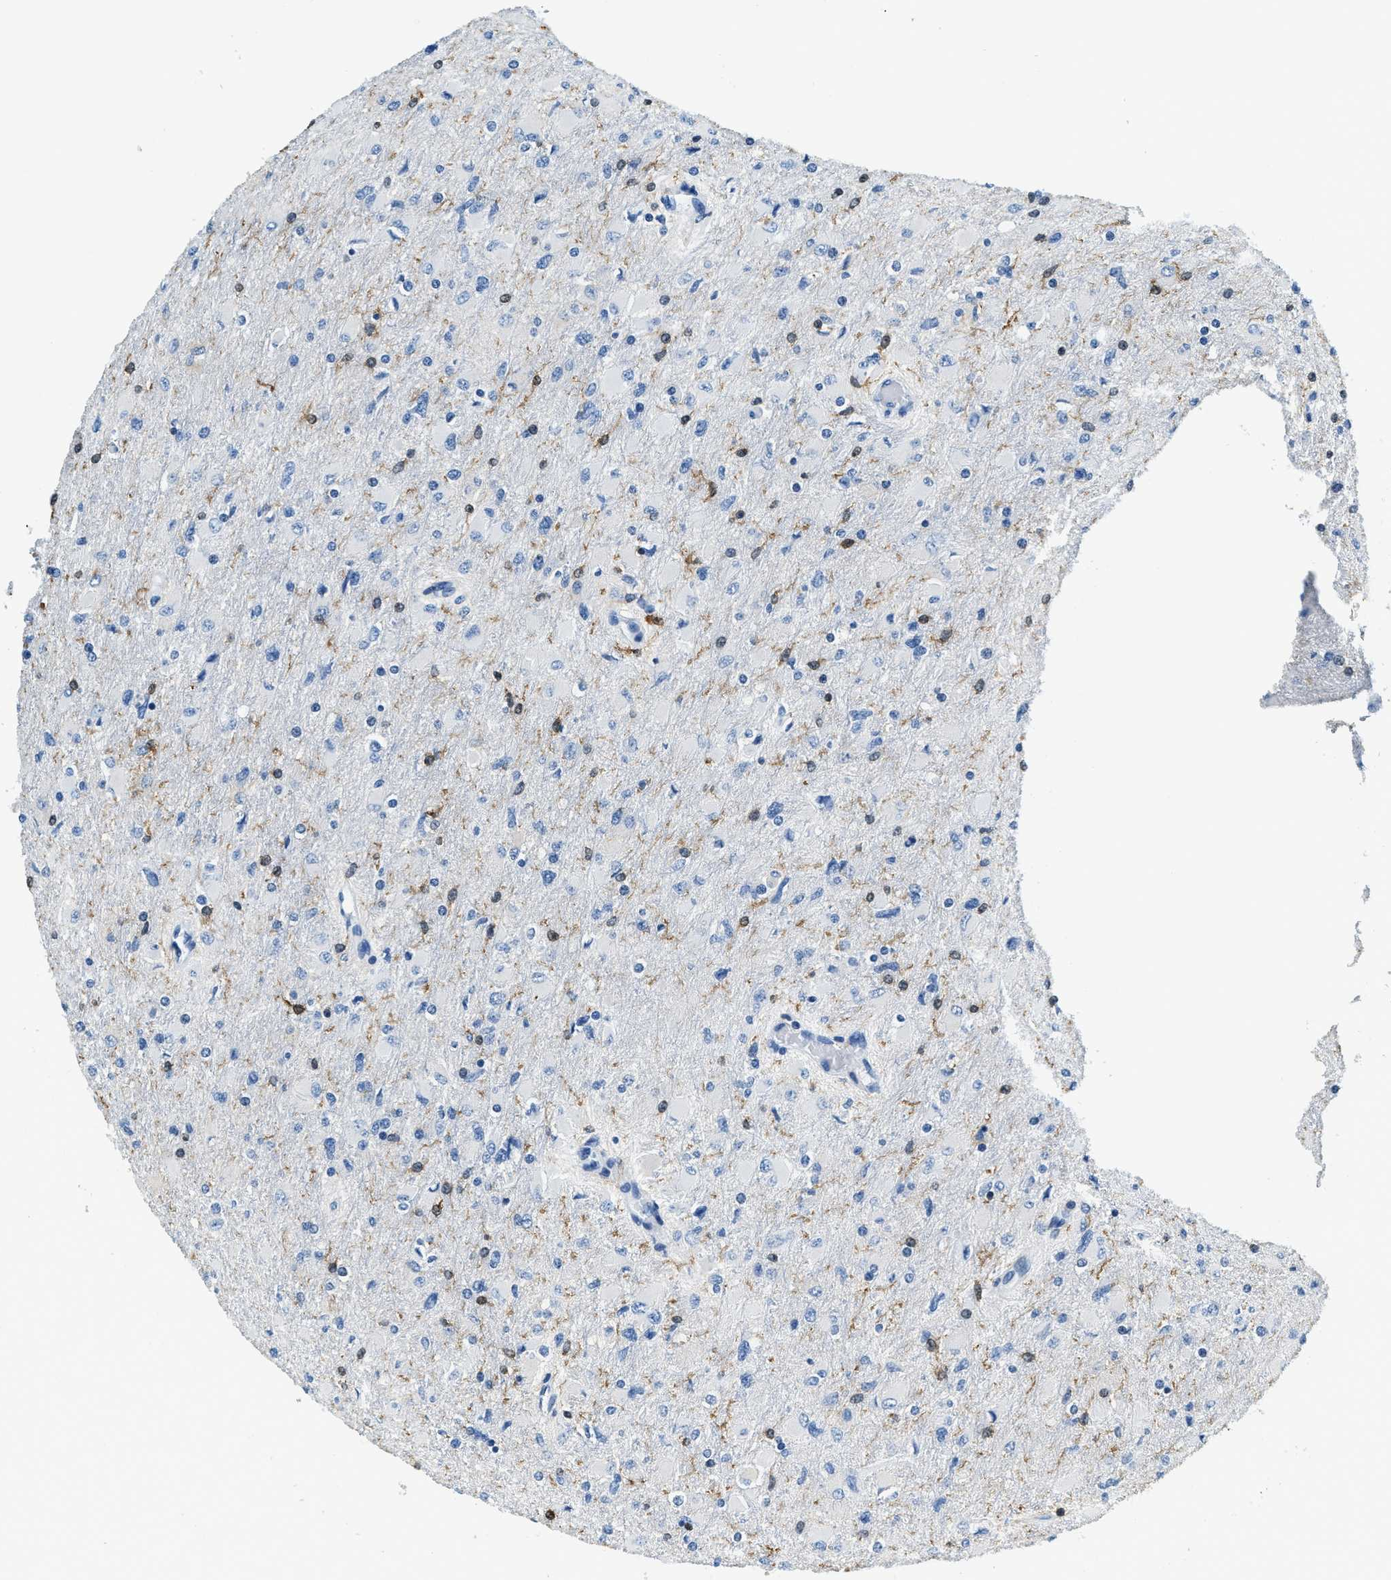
{"staining": {"intensity": "weak", "quantity": "<25%", "location": "nuclear"}, "tissue": "glioma", "cell_type": "Tumor cells", "image_type": "cancer", "snomed": [{"axis": "morphology", "description": "Glioma, malignant, High grade"}, {"axis": "topography", "description": "Cerebral cortex"}], "caption": "Glioma was stained to show a protein in brown. There is no significant expression in tumor cells.", "gene": "CAPG", "patient": {"sex": "female", "age": 36}}